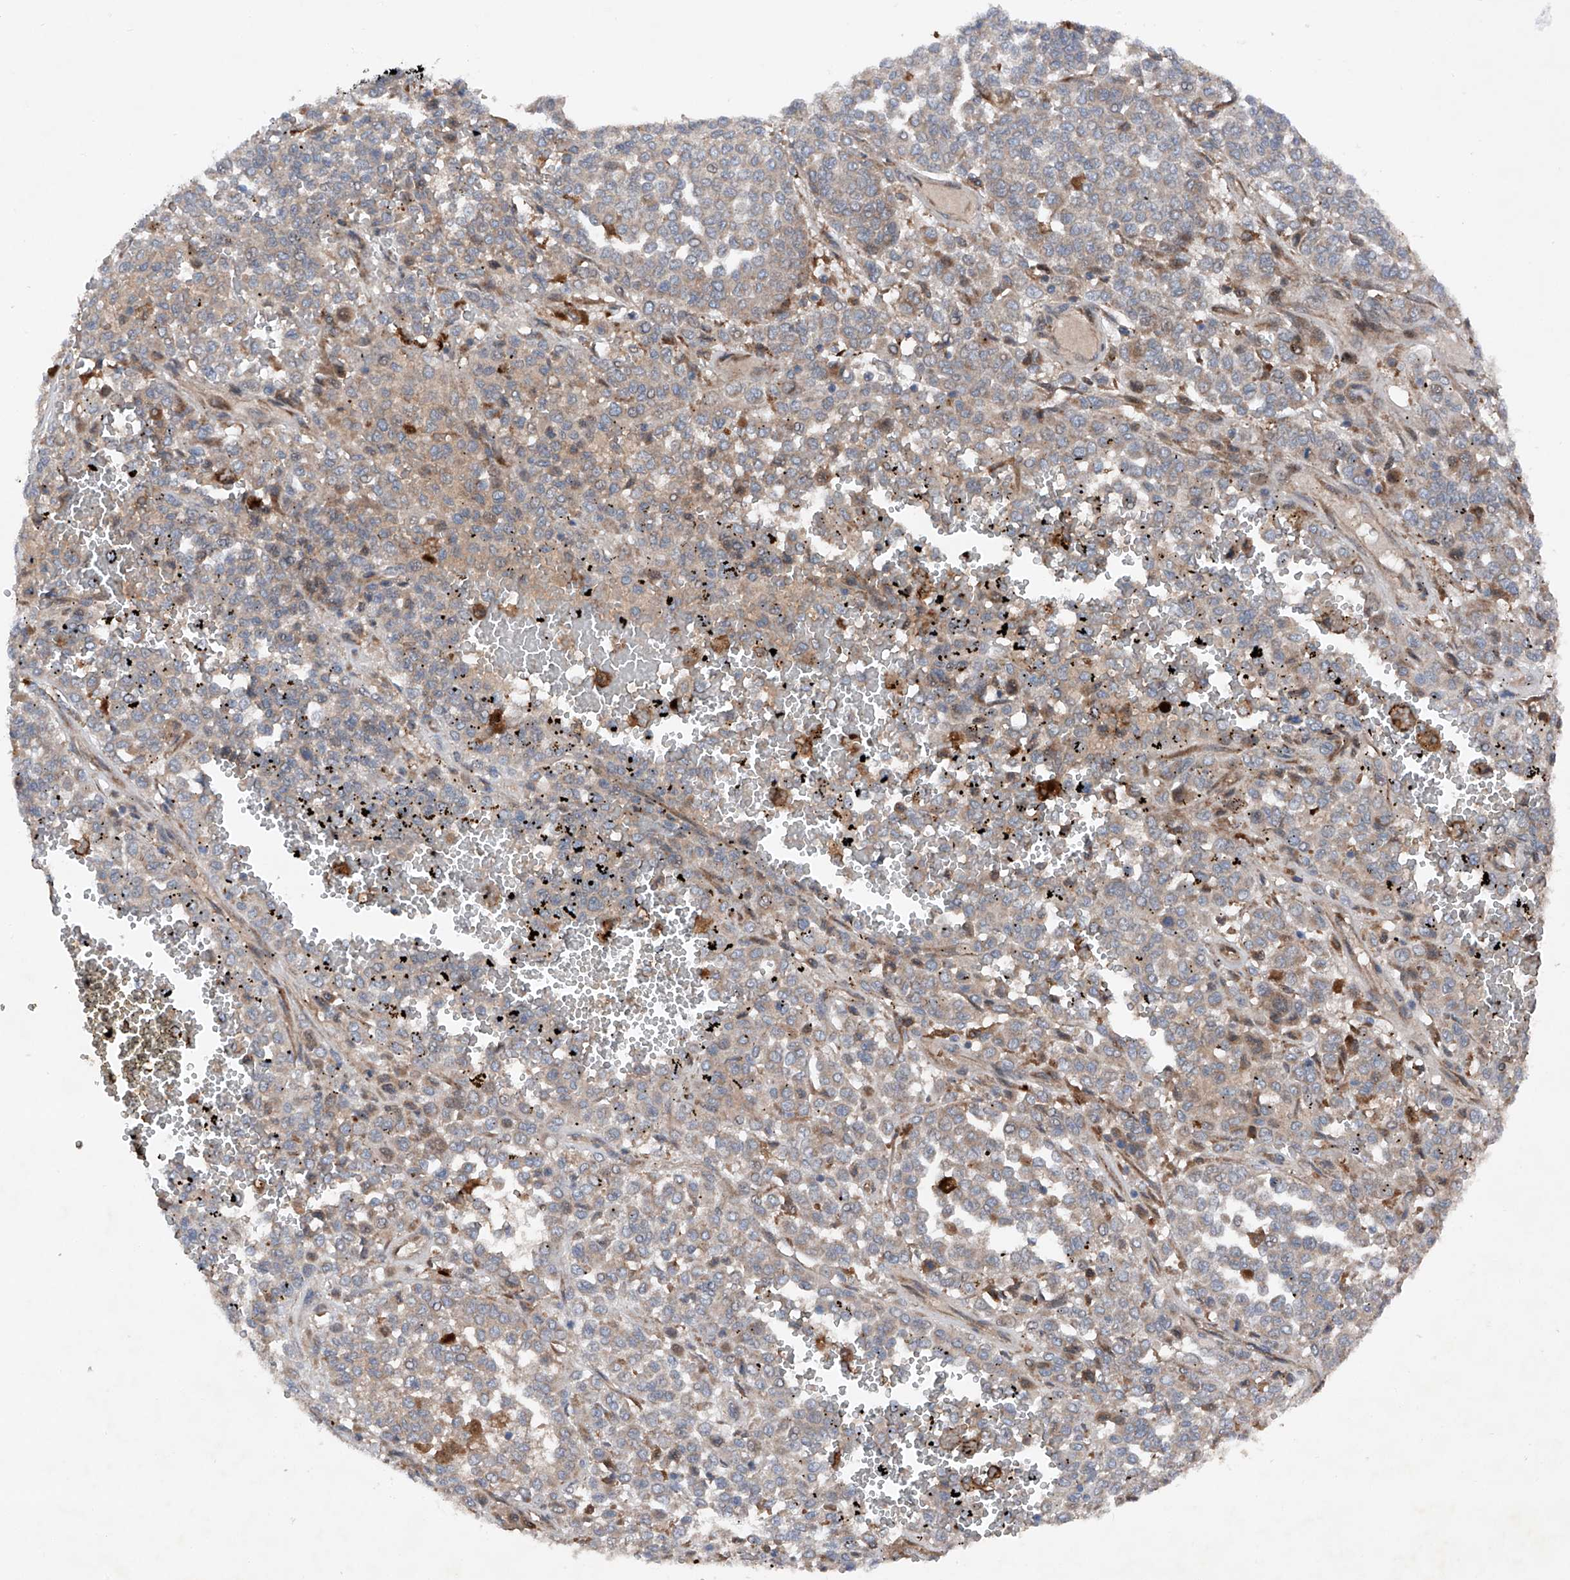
{"staining": {"intensity": "weak", "quantity": ">75%", "location": "cytoplasmic/membranous"}, "tissue": "melanoma", "cell_type": "Tumor cells", "image_type": "cancer", "snomed": [{"axis": "morphology", "description": "Malignant melanoma, Metastatic site"}, {"axis": "topography", "description": "Pancreas"}], "caption": "Protein expression by immunohistochemistry (IHC) exhibits weak cytoplasmic/membranous expression in about >75% of tumor cells in malignant melanoma (metastatic site).", "gene": "DAD1", "patient": {"sex": "female", "age": 30}}